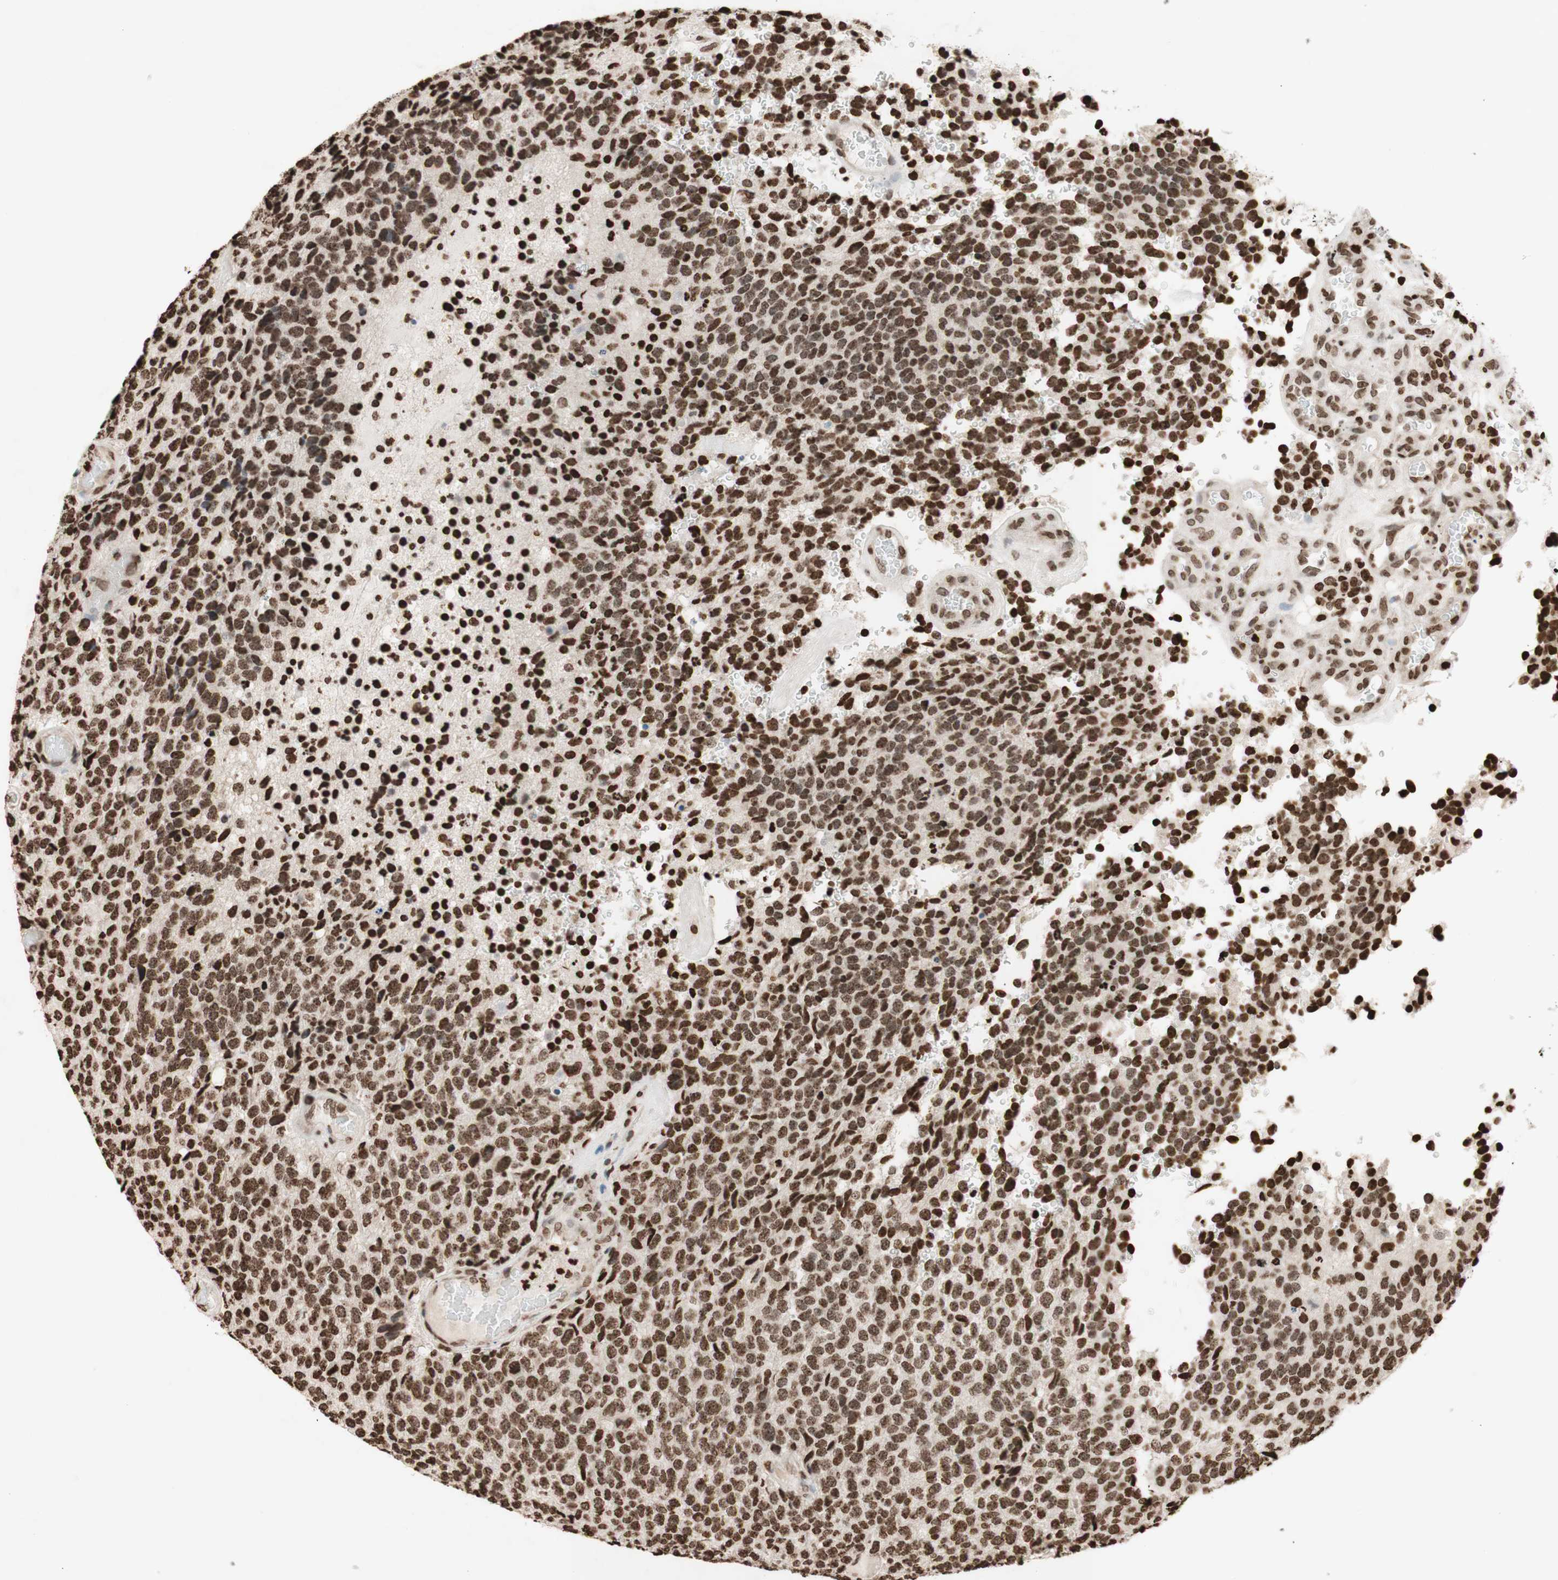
{"staining": {"intensity": "moderate", "quantity": ">75%", "location": "nuclear"}, "tissue": "glioma", "cell_type": "Tumor cells", "image_type": "cancer", "snomed": [{"axis": "morphology", "description": "Glioma, malignant, High grade"}, {"axis": "topography", "description": "pancreas cauda"}], "caption": "Approximately >75% of tumor cells in human malignant glioma (high-grade) demonstrate moderate nuclear protein staining as visualized by brown immunohistochemical staining.", "gene": "NCOA3", "patient": {"sex": "male", "age": 60}}